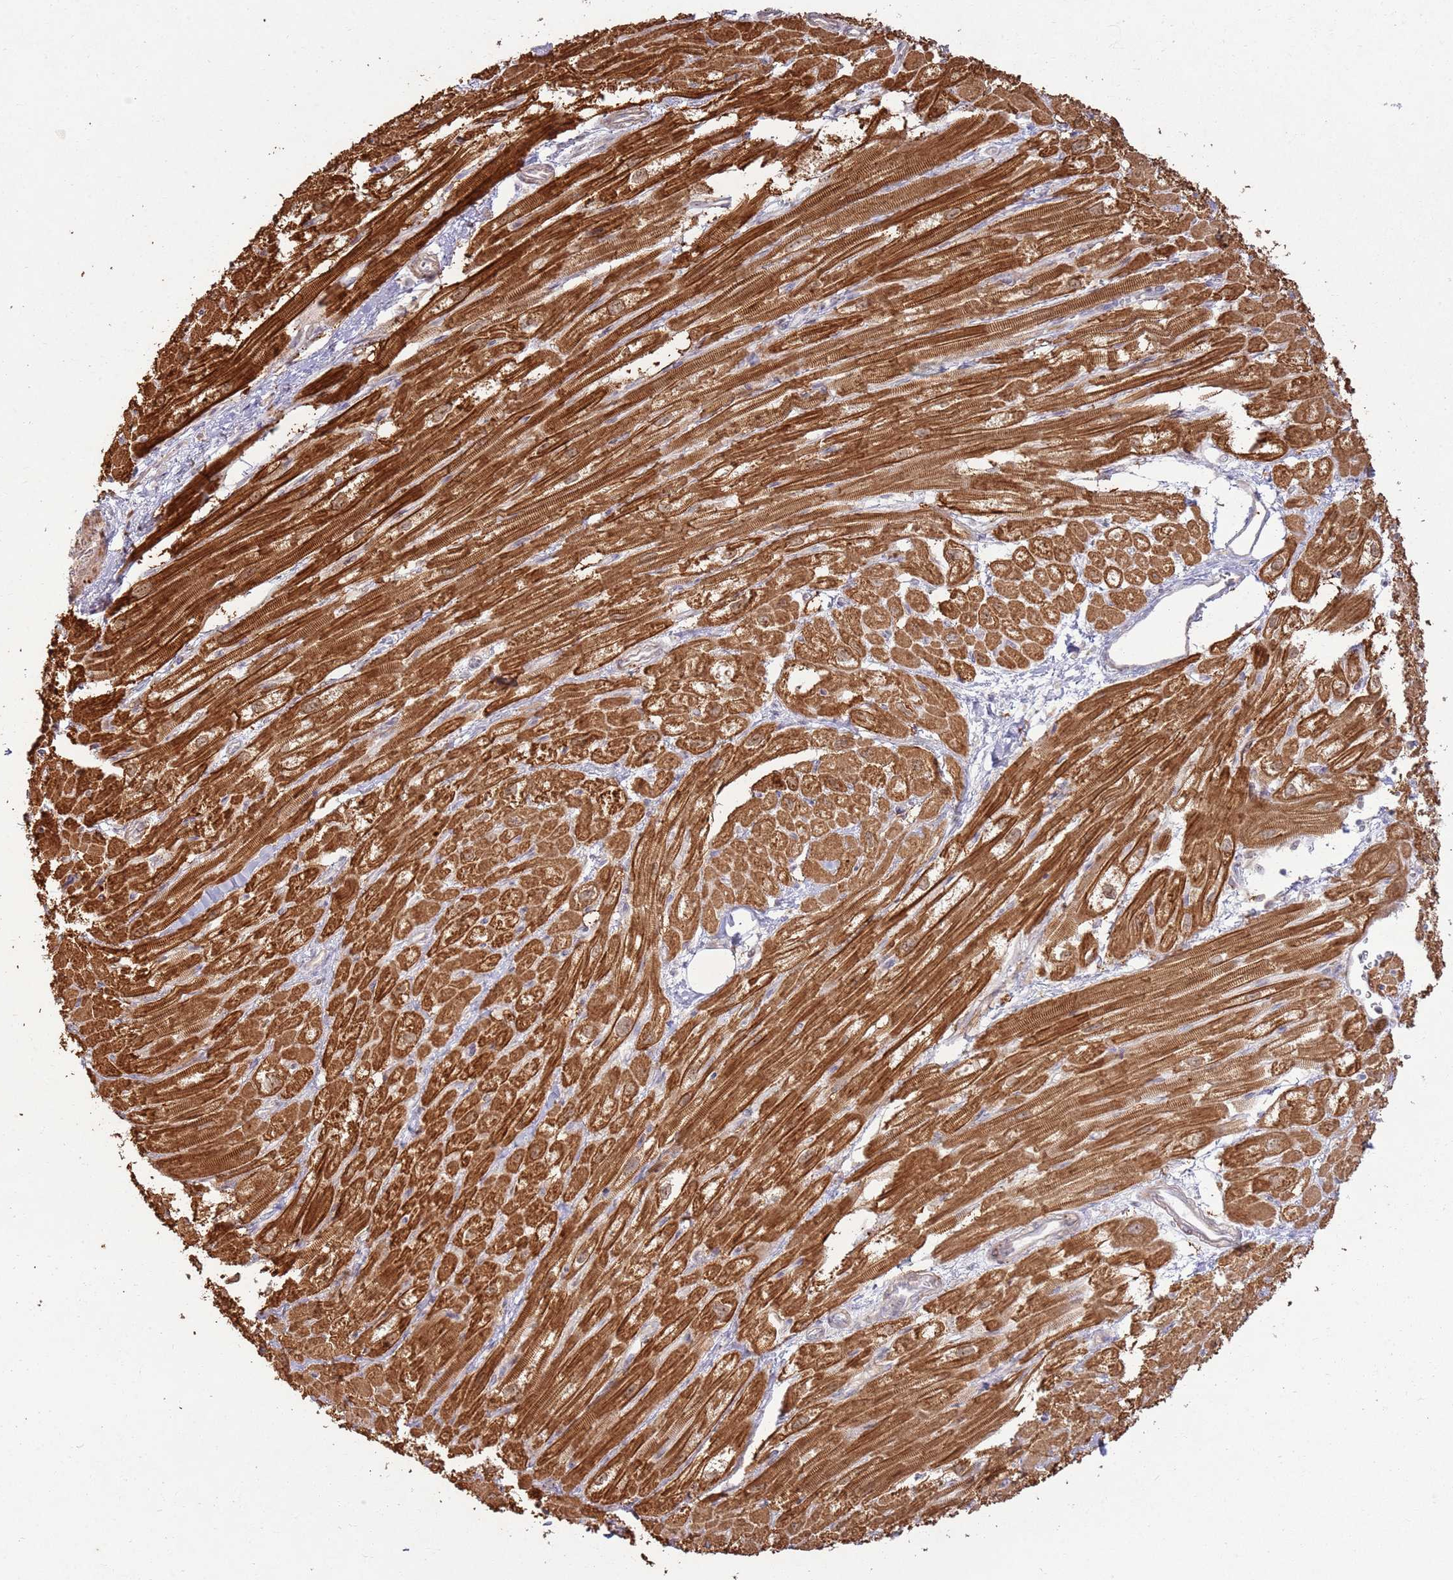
{"staining": {"intensity": "strong", "quantity": ">75%", "location": "cytoplasmic/membranous"}, "tissue": "heart muscle", "cell_type": "Cardiomyocytes", "image_type": "normal", "snomed": [{"axis": "morphology", "description": "Normal tissue, NOS"}, {"axis": "topography", "description": "Heart"}], "caption": "Brown immunohistochemical staining in benign heart muscle displays strong cytoplasmic/membranous staining in about >75% of cardiomyocytes.", "gene": "CNPY1", "patient": {"sex": "male", "age": 50}}